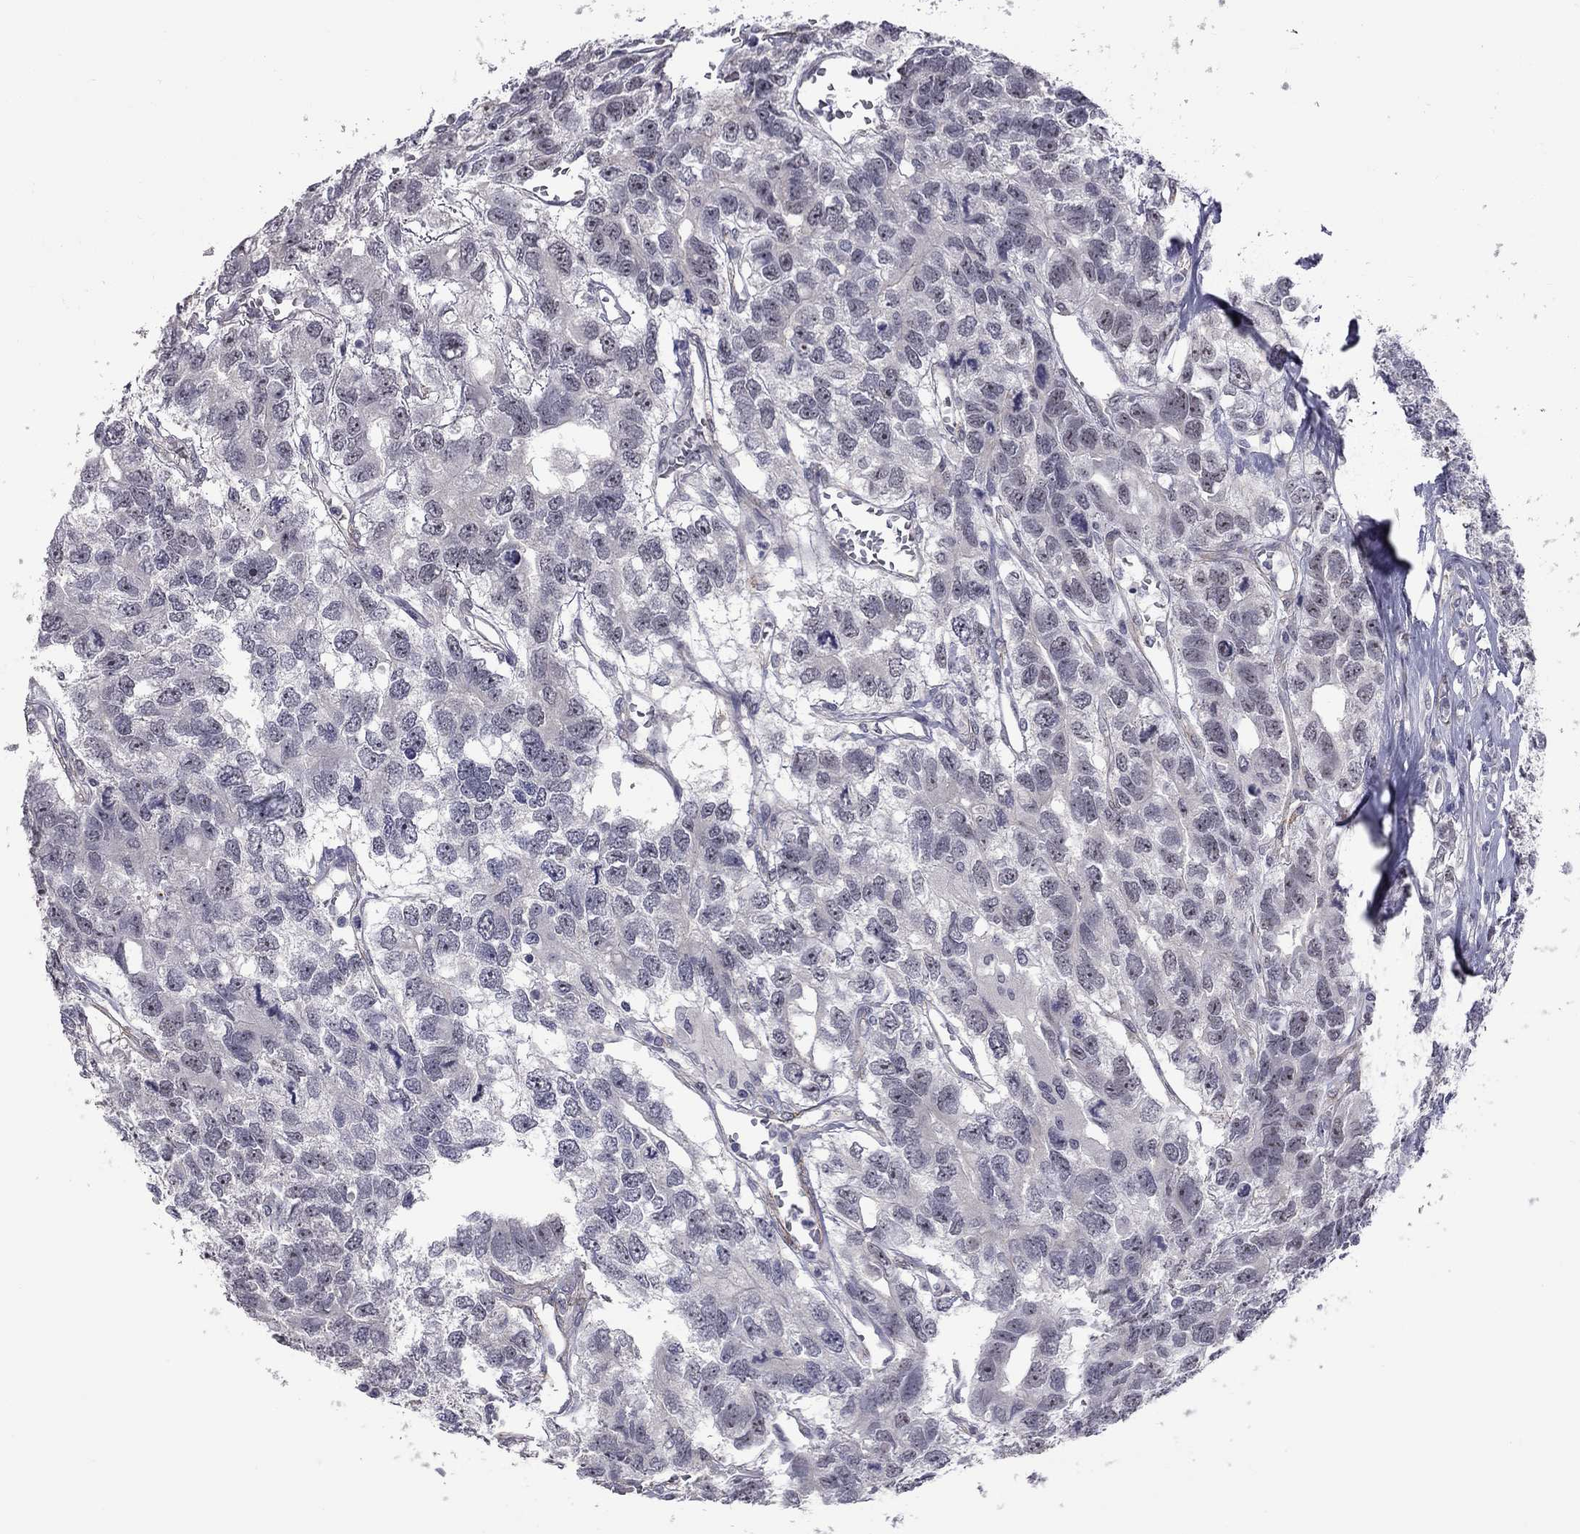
{"staining": {"intensity": "negative", "quantity": "none", "location": "none"}, "tissue": "testis cancer", "cell_type": "Tumor cells", "image_type": "cancer", "snomed": [{"axis": "morphology", "description": "Seminoma, NOS"}, {"axis": "topography", "description": "Testis"}], "caption": "Immunohistochemical staining of human testis seminoma demonstrates no significant expression in tumor cells.", "gene": "GSG1L", "patient": {"sex": "male", "age": 52}}